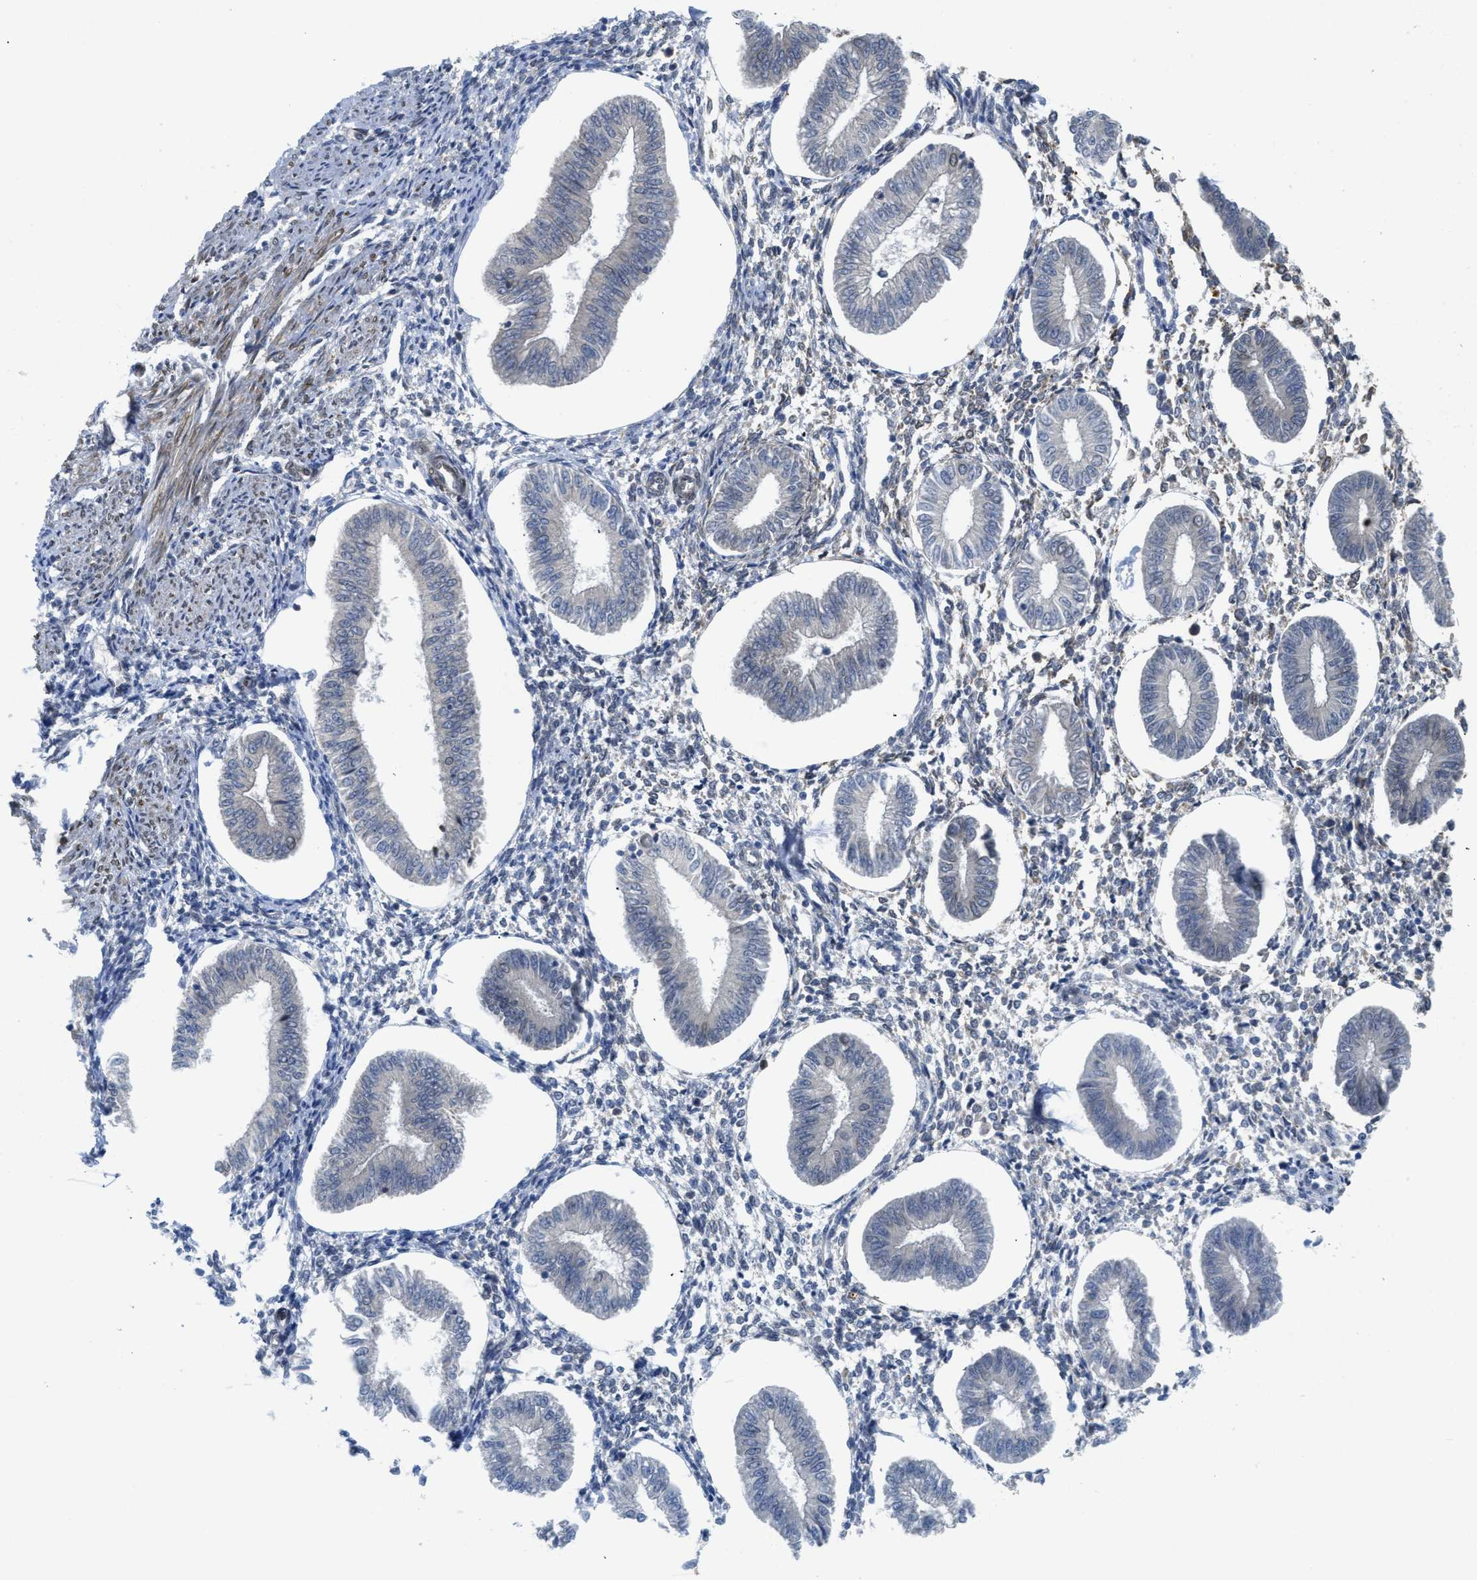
{"staining": {"intensity": "negative", "quantity": "none", "location": "none"}, "tissue": "endometrium", "cell_type": "Cells in endometrial stroma", "image_type": "normal", "snomed": [{"axis": "morphology", "description": "Normal tissue, NOS"}, {"axis": "topography", "description": "Endometrium"}], "caption": "A high-resolution photomicrograph shows IHC staining of unremarkable endometrium, which shows no significant positivity in cells in endometrial stroma. (DAB immunohistochemistry with hematoxylin counter stain).", "gene": "EIF2AK3", "patient": {"sex": "female", "age": 50}}